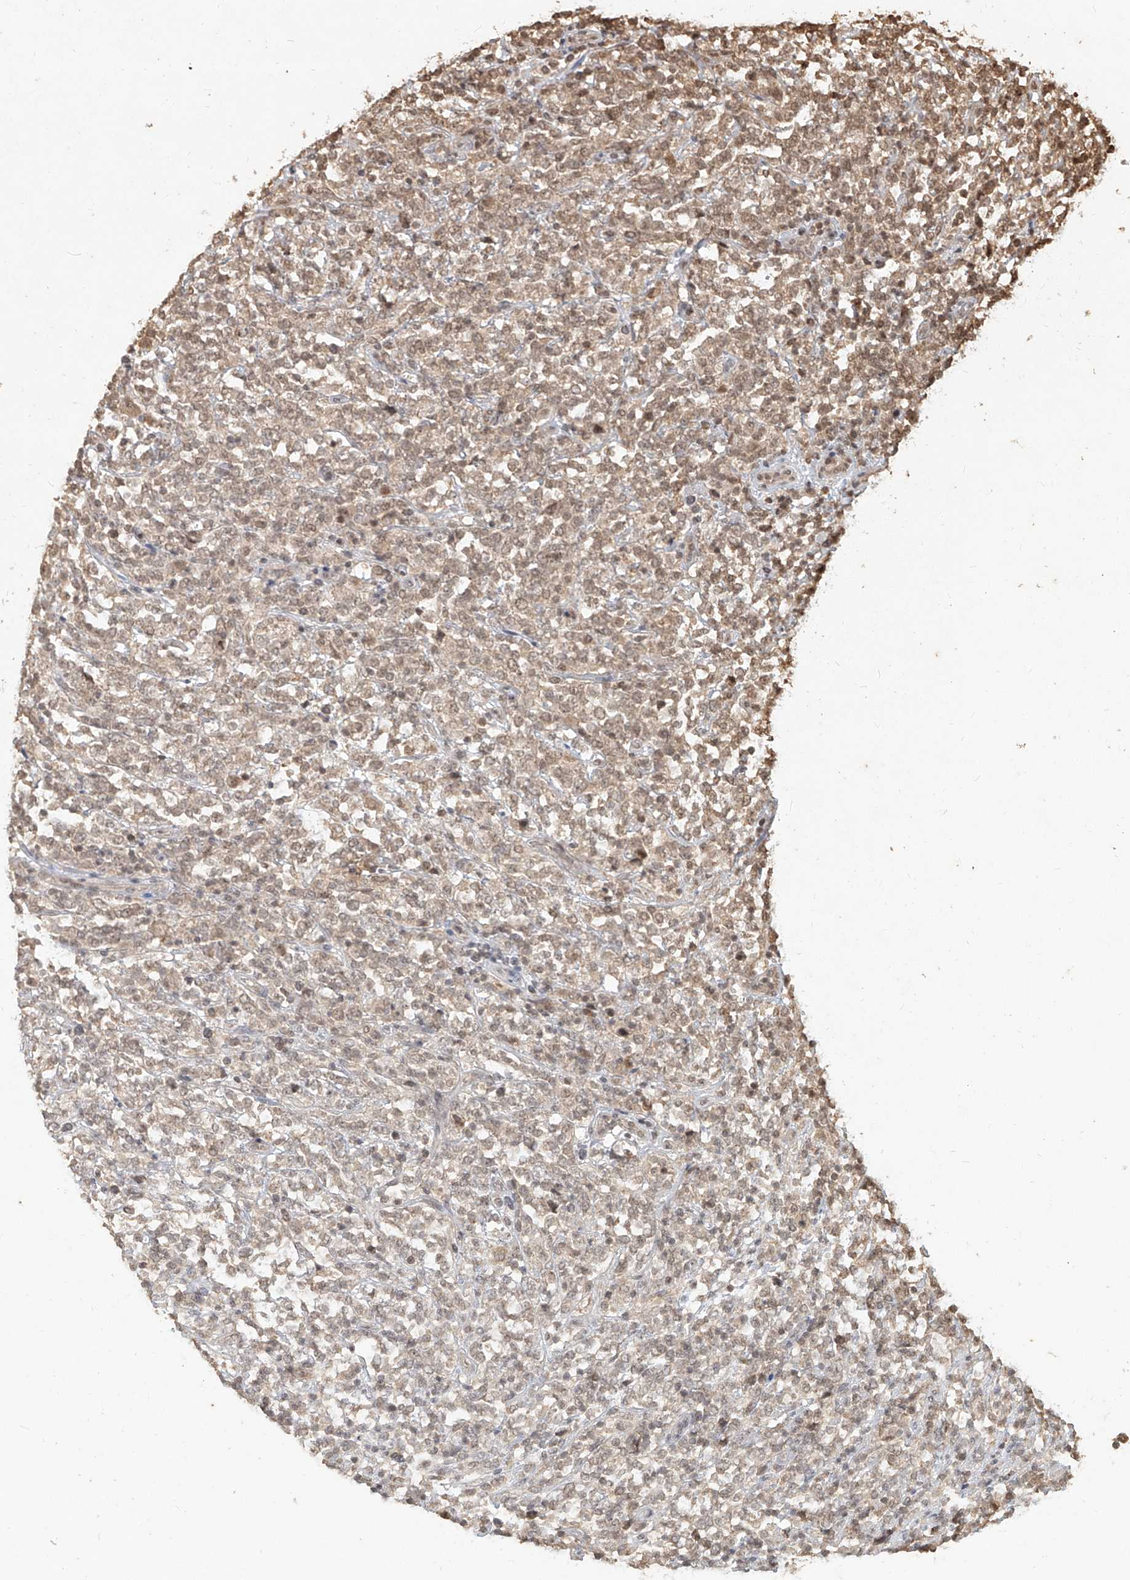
{"staining": {"intensity": "weak", "quantity": ">75%", "location": "cytoplasmic/membranous,nuclear"}, "tissue": "lymphoma", "cell_type": "Tumor cells", "image_type": "cancer", "snomed": [{"axis": "morphology", "description": "Malignant lymphoma, non-Hodgkin's type, High grade"}, {"axis": "topography", "description": "Soft tissue"}], "caption": "Immunohistochemical staining of human high-grade malignant lymphoma, non-Hodgkin's type exhibits low levels of weak cytoplasmic/membranous and nuclear protein positivity in approximately >75% of tumor cells.", "gene": "UBE2K", "patient": {"sex": "male", "age": 18}}